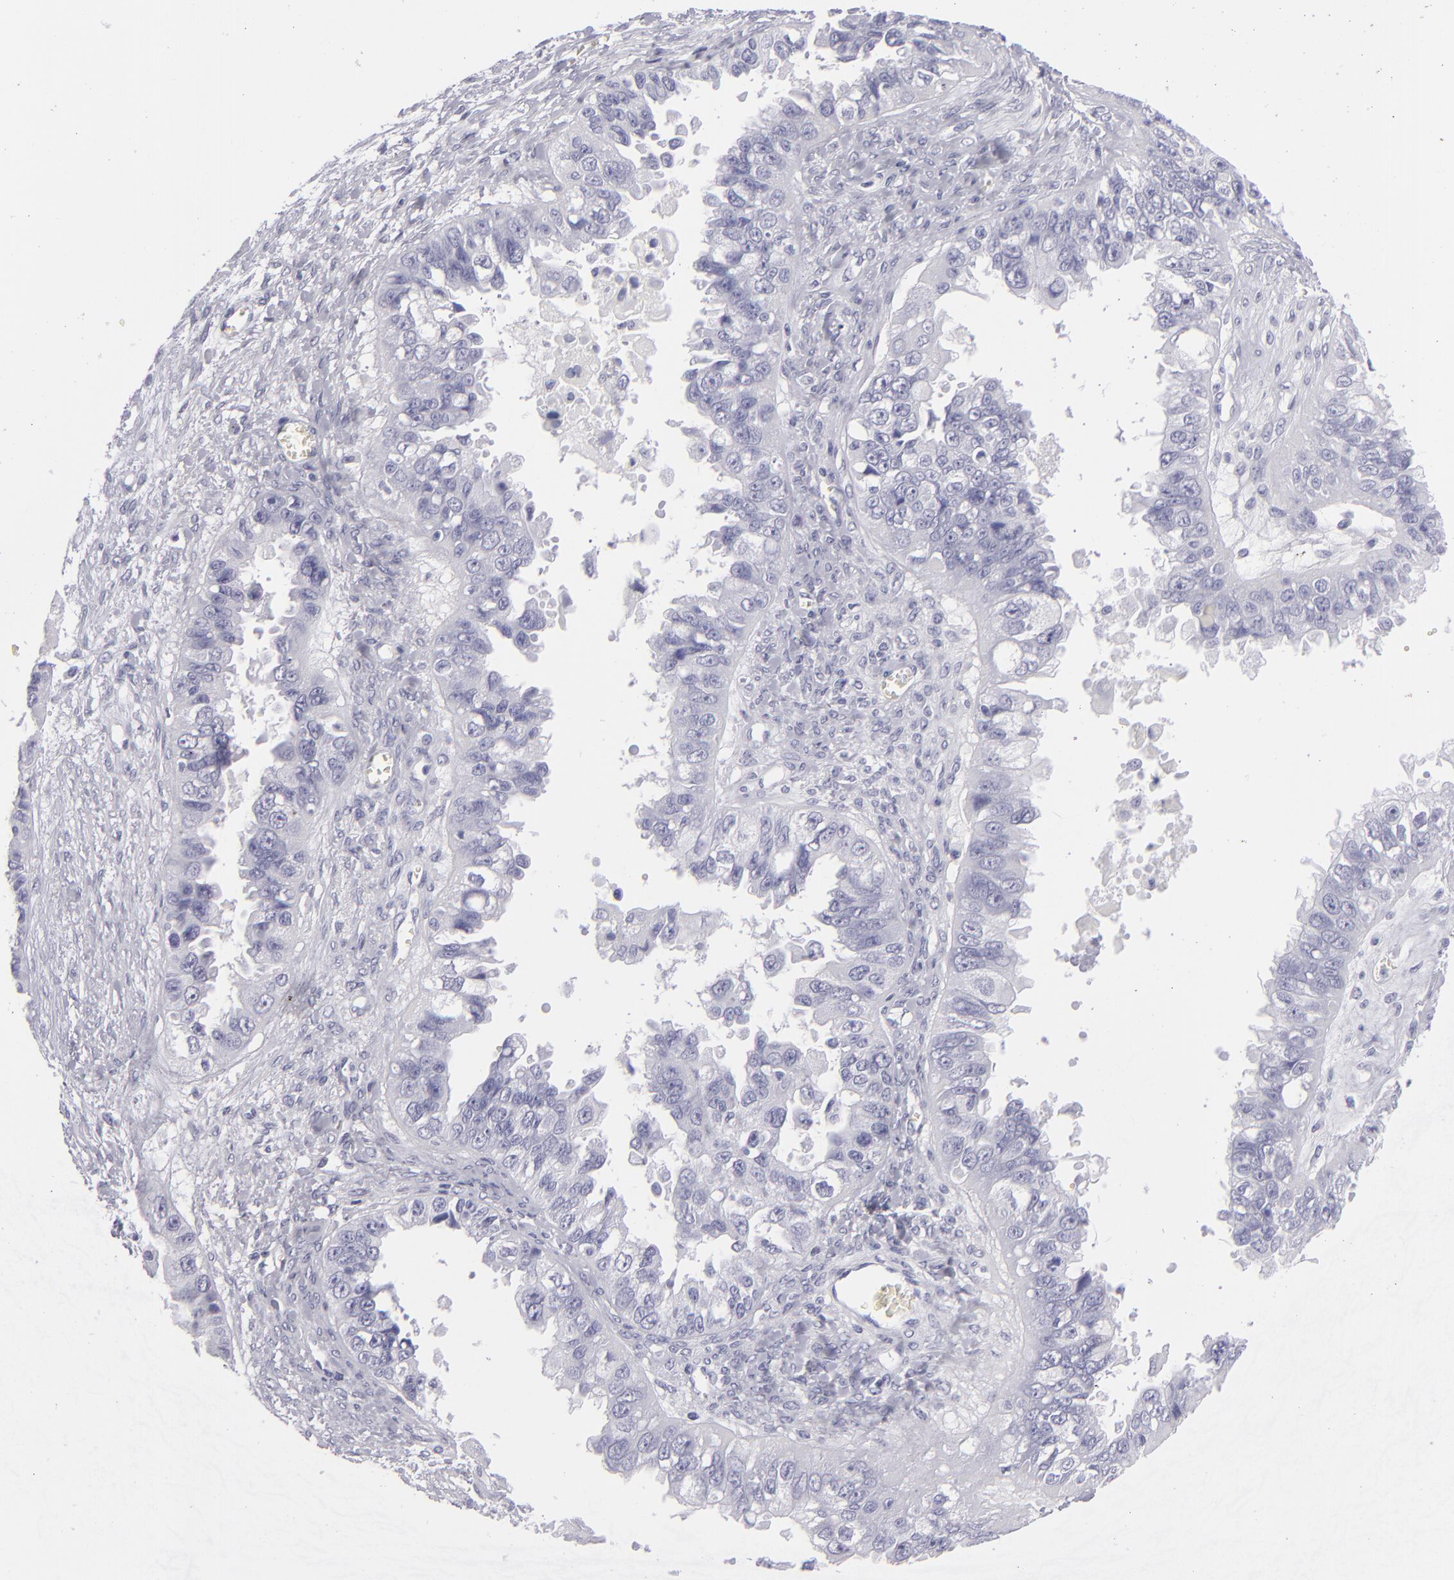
{"staining": {"intensity": "negative", "quantity": "none", "location": "none"}, "tissue": "ovarian cancer", "cell_type": "Tumor cells", "image_type": "cancer", "snomed": [{"axis": "morphology", "description": "Carcinoma, endometroid"}, {"axis": "topography", "description": "Ovary"}], "caption": "Immunohistochemistry histopathology image of neoplastic tissue: human endometroid carcinoma (ovarian) stained with DAB (3,3'-diaminobenzidine) shows no significant protein staining in tumor cells. (DAB IHC with hematoxylin counter stain).", "gene": "VIL1", "patient": {"sex": "female", "age": 85}}